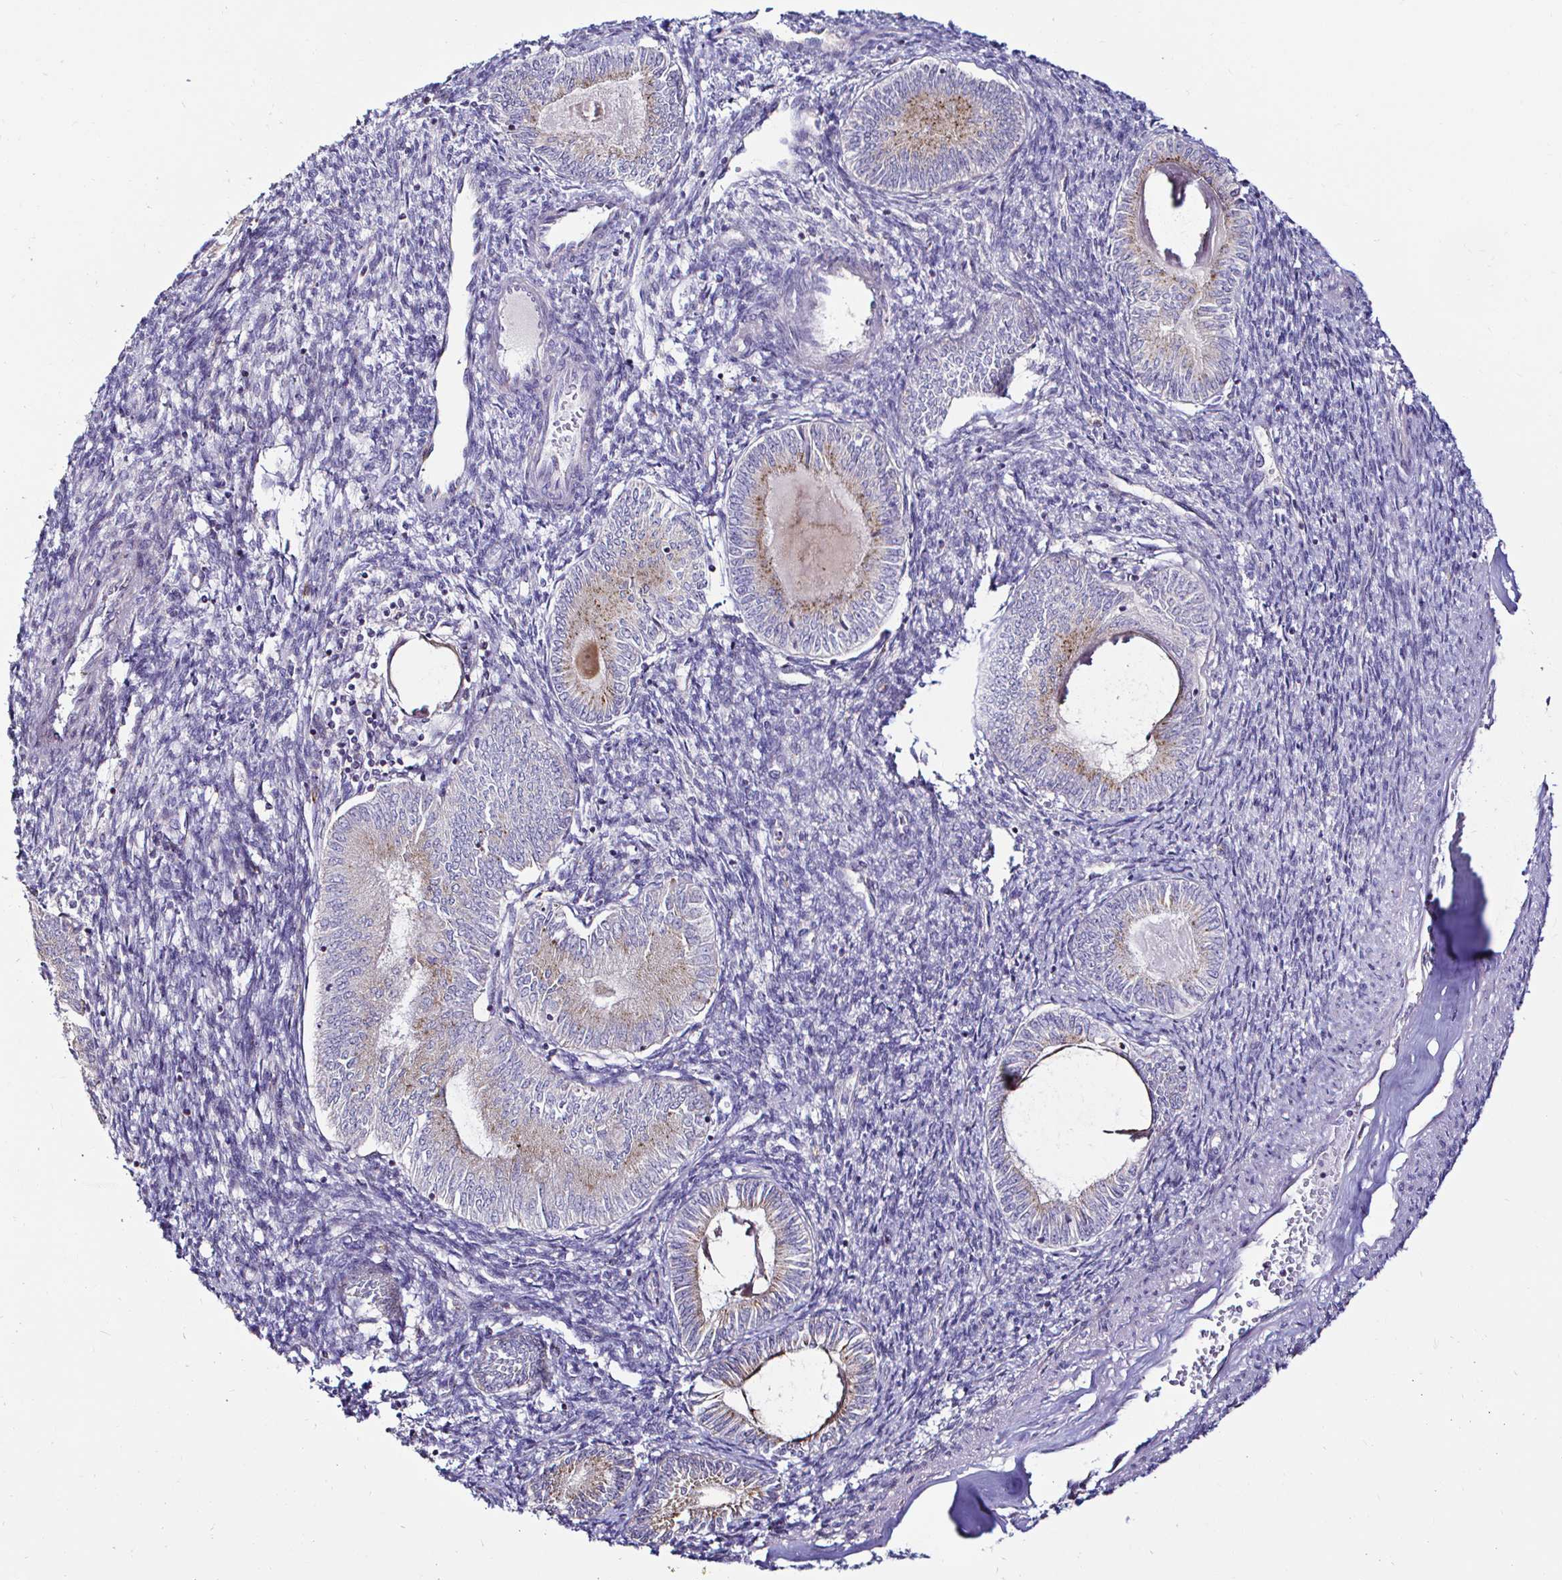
{"staining": {"intensity": "moderate", "quantity": "<25%", "location": "cytoplasmic/membranous"}, "tissue": "endometrial cancer", "cell_type": "Tumor cells", "image_type": "cancer", "snomed": [{"axis": "morphology", "description": "Carcinoma, NOS"}, {"axis": "topography", "description": "Uterus"}], "caption": "Immunohistochemical staining of endometrial cancer displays low levels of moderate cytoplasmic/membranous protein positivity in approximately <25% of tumor cells.", "gene": "GALNS", "patient": {"sex": "female", "age": 76}}